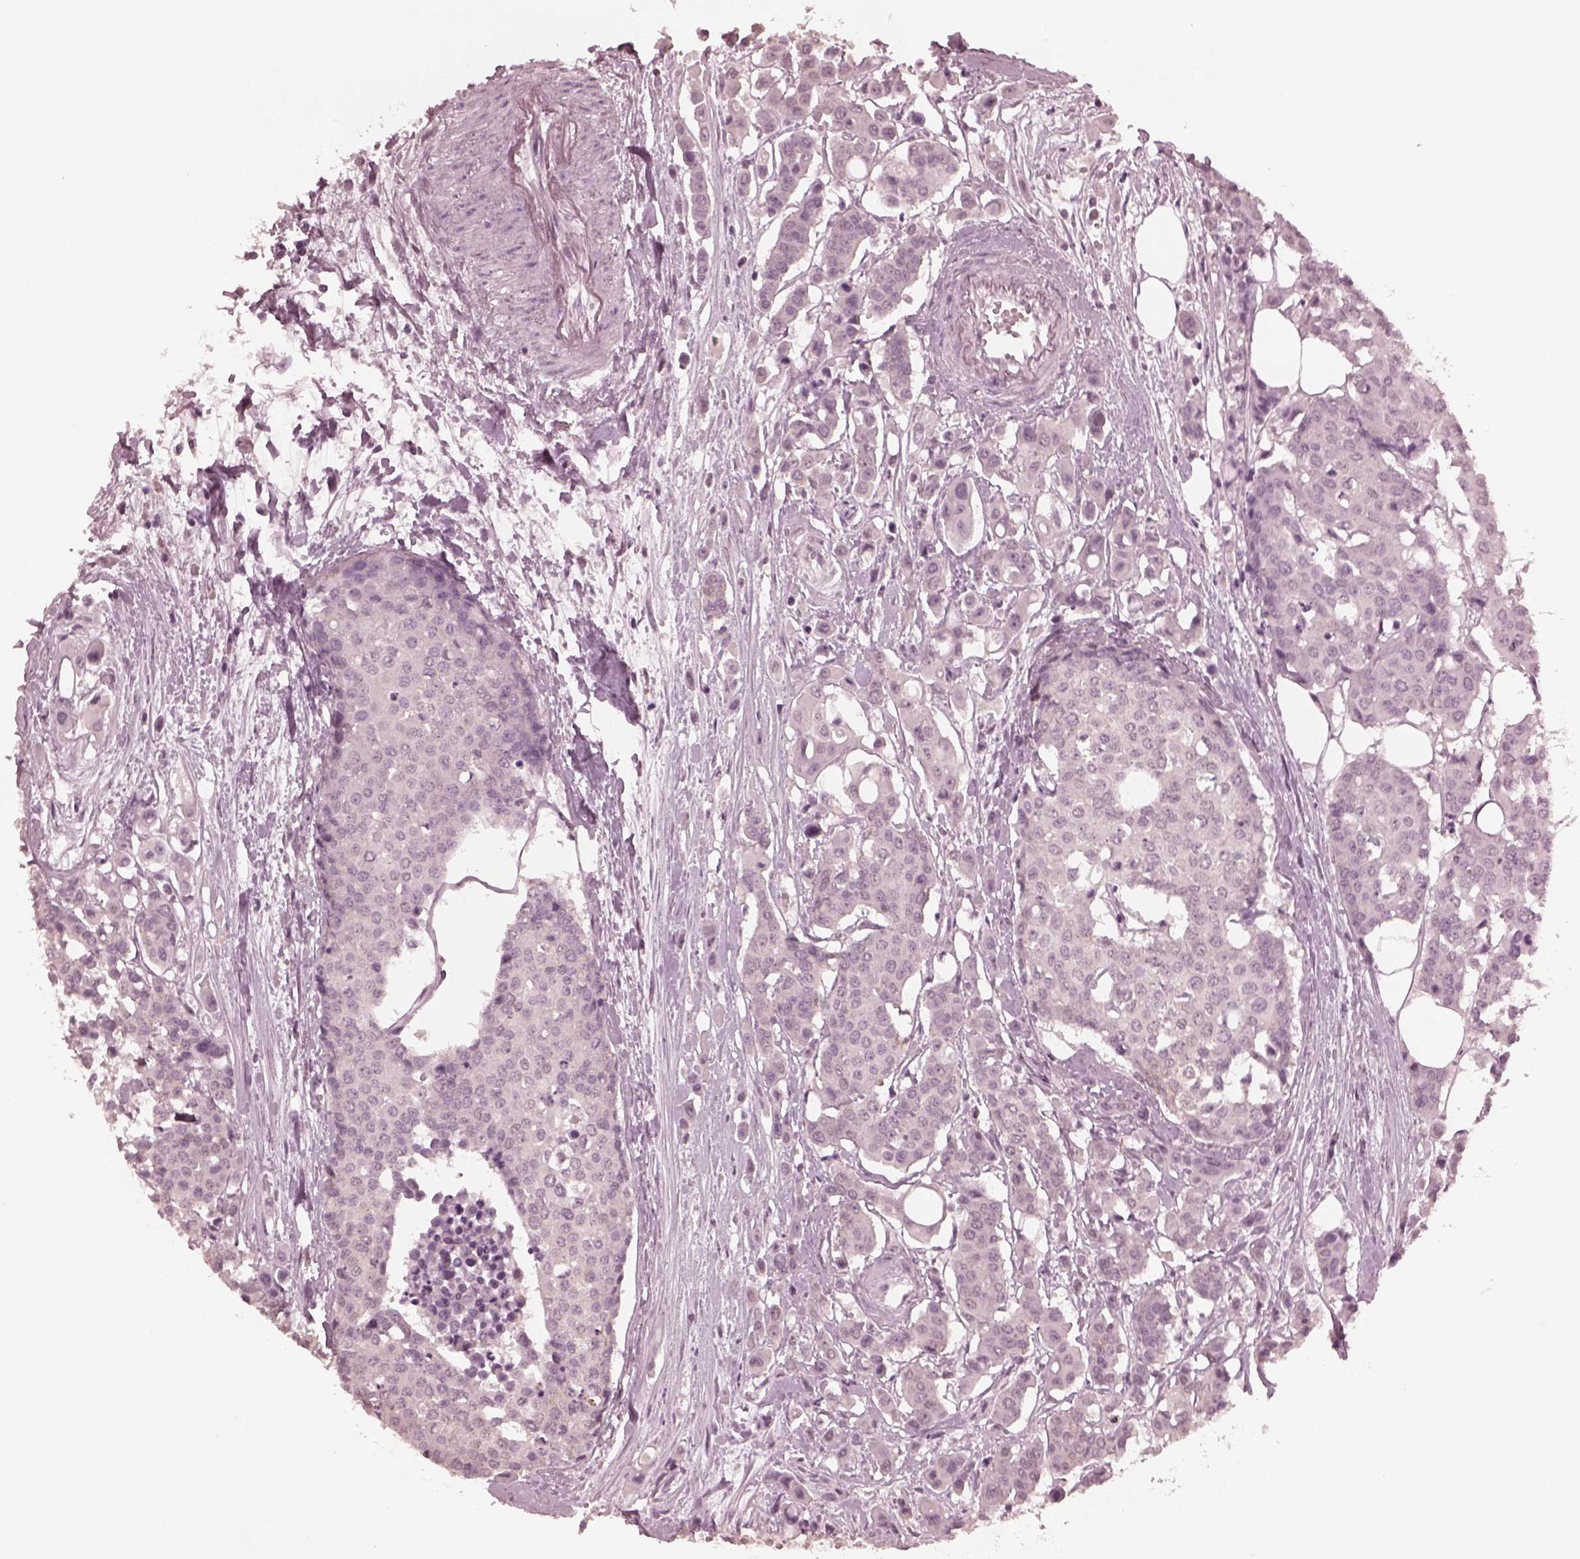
{"staining": {"intensity": "negative", "quantity": "none", "location": "none"}, "tissue": "carcinoid", "cell_type": "Tumor cells", "image_type": "cancer", "snomed": [{"axis": "morphology", "description": "Carcinoid, malignant, NOS"}, {"axis": "topography", "description": "Colon"}], "caption": "High magnification brightfield microscopy of malignant carcinoid stained with DAB (3,3'-diaminobenzidine) (brown) and counterstained with hematoxylin (blue): tumor cells show no significant staining.", "gene": "KRT79", "patient": {"sex": "male", "age": 81}}